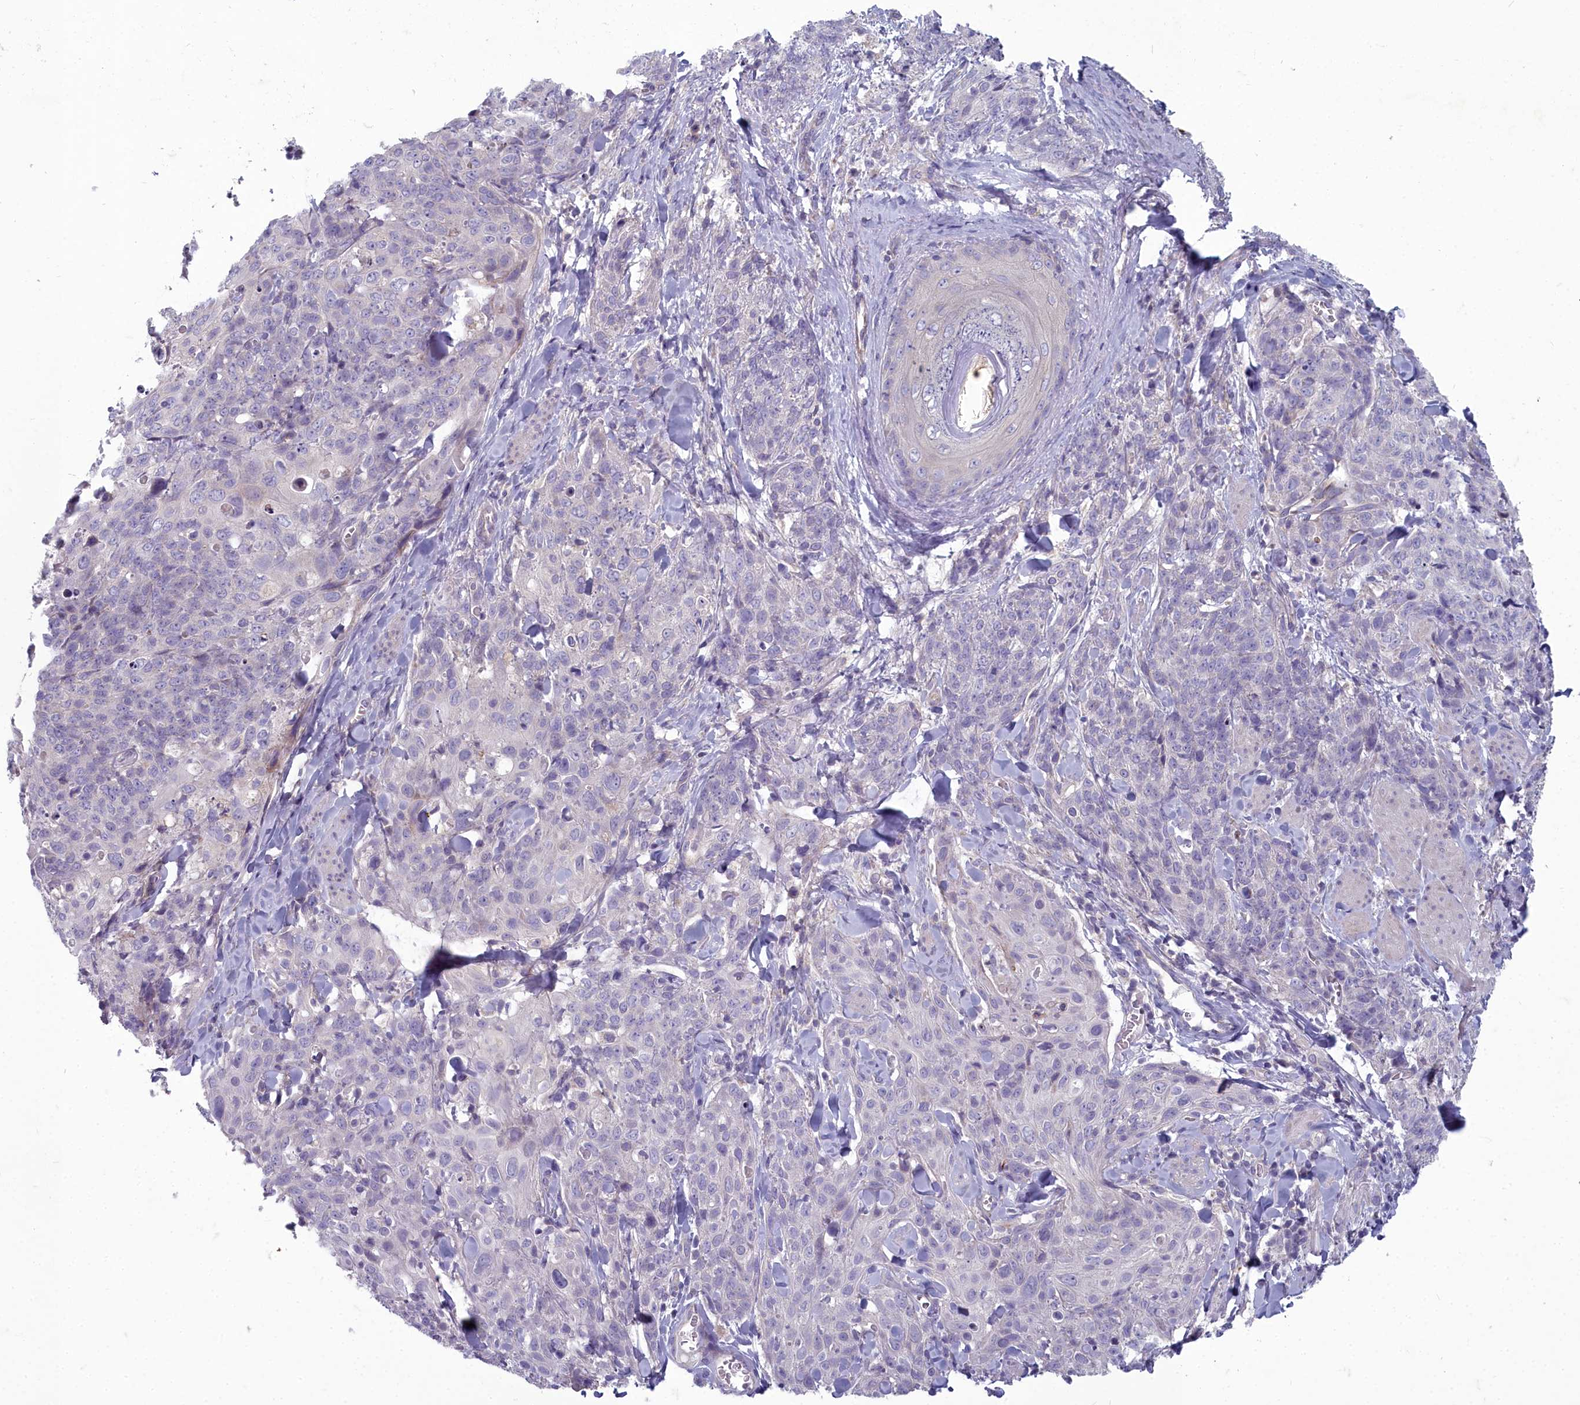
{"staining": {"intensity": "negative", "quantity": "none", "location": "none"}, "tissue": "skin cancer", "cell_type": "Tumor cells", "image_type": "cancer", "snomed": [{"axis": "morphology", "description": "Squamous cell carcinoma, NOS"}, {"axis": "topography", "description": "Skin"}, {"axis": "topography", "description": "Vulva"}], "caption": "Tumor cells show no significant staining in skin cancer (squamous cell carcinoma). (DAB immunohistochemistry, high magnification).", "gene": "INSYN2A", "patient": {"sex": "female", "age": 85}}